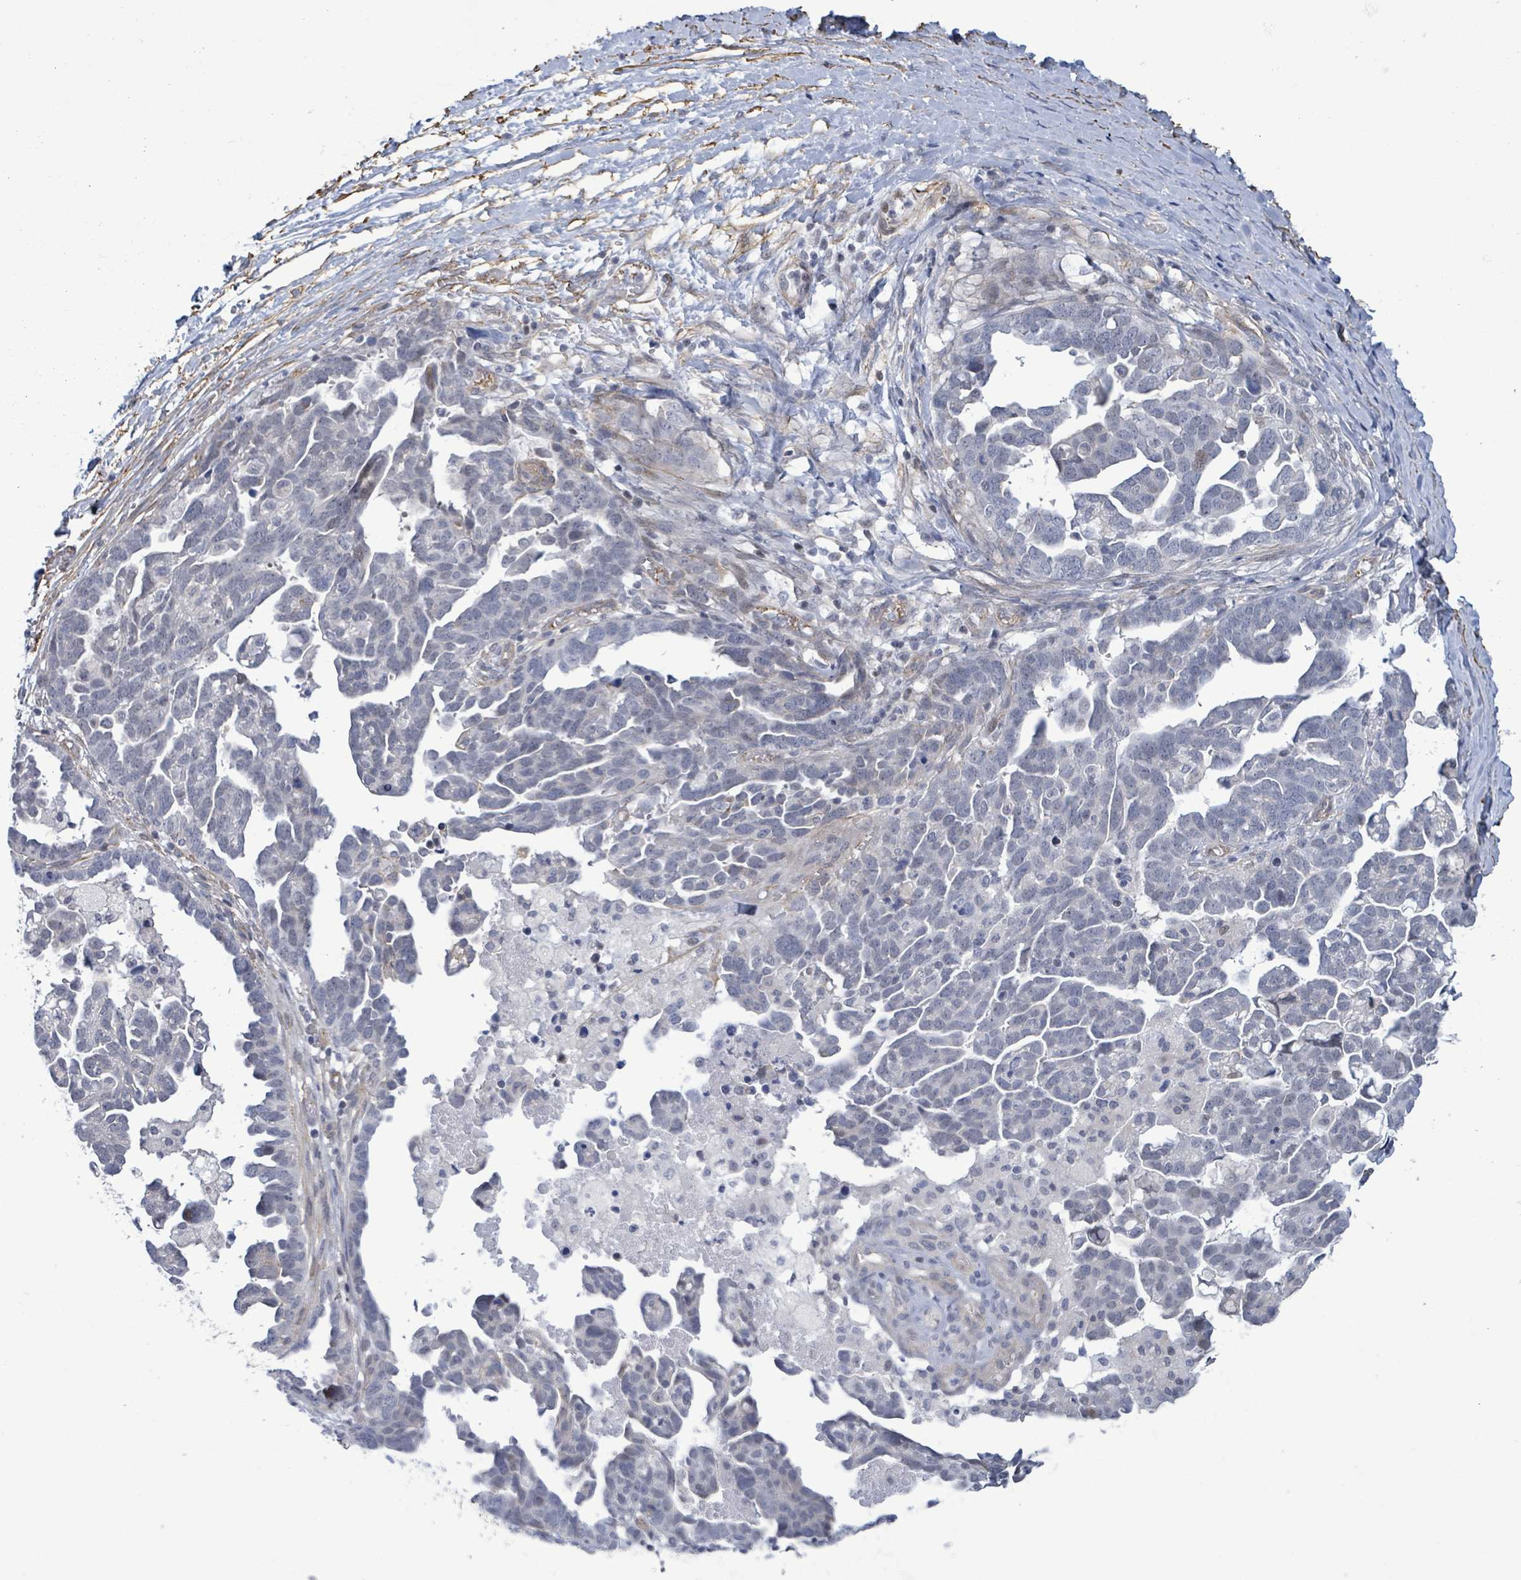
{"staining": {"intensity": "negative", "quantity": "none", "location": "none"}, "tissue": "ovarian cancer", "cell_type": "Tumor cells", "image_type": "cancer", "snomed": [{"axis": "morphology", "description": "Cystadenocarcinoma, serous, NOS"}, {"axis": "topography", "description": "Ovary"}], "caption": "There is no significant expression in tumor cells of ovarian cancer (serous cystadenocarcinoma).", "gene": "DMRTC1B", "patient": {"sex": "female", "age": 54}}